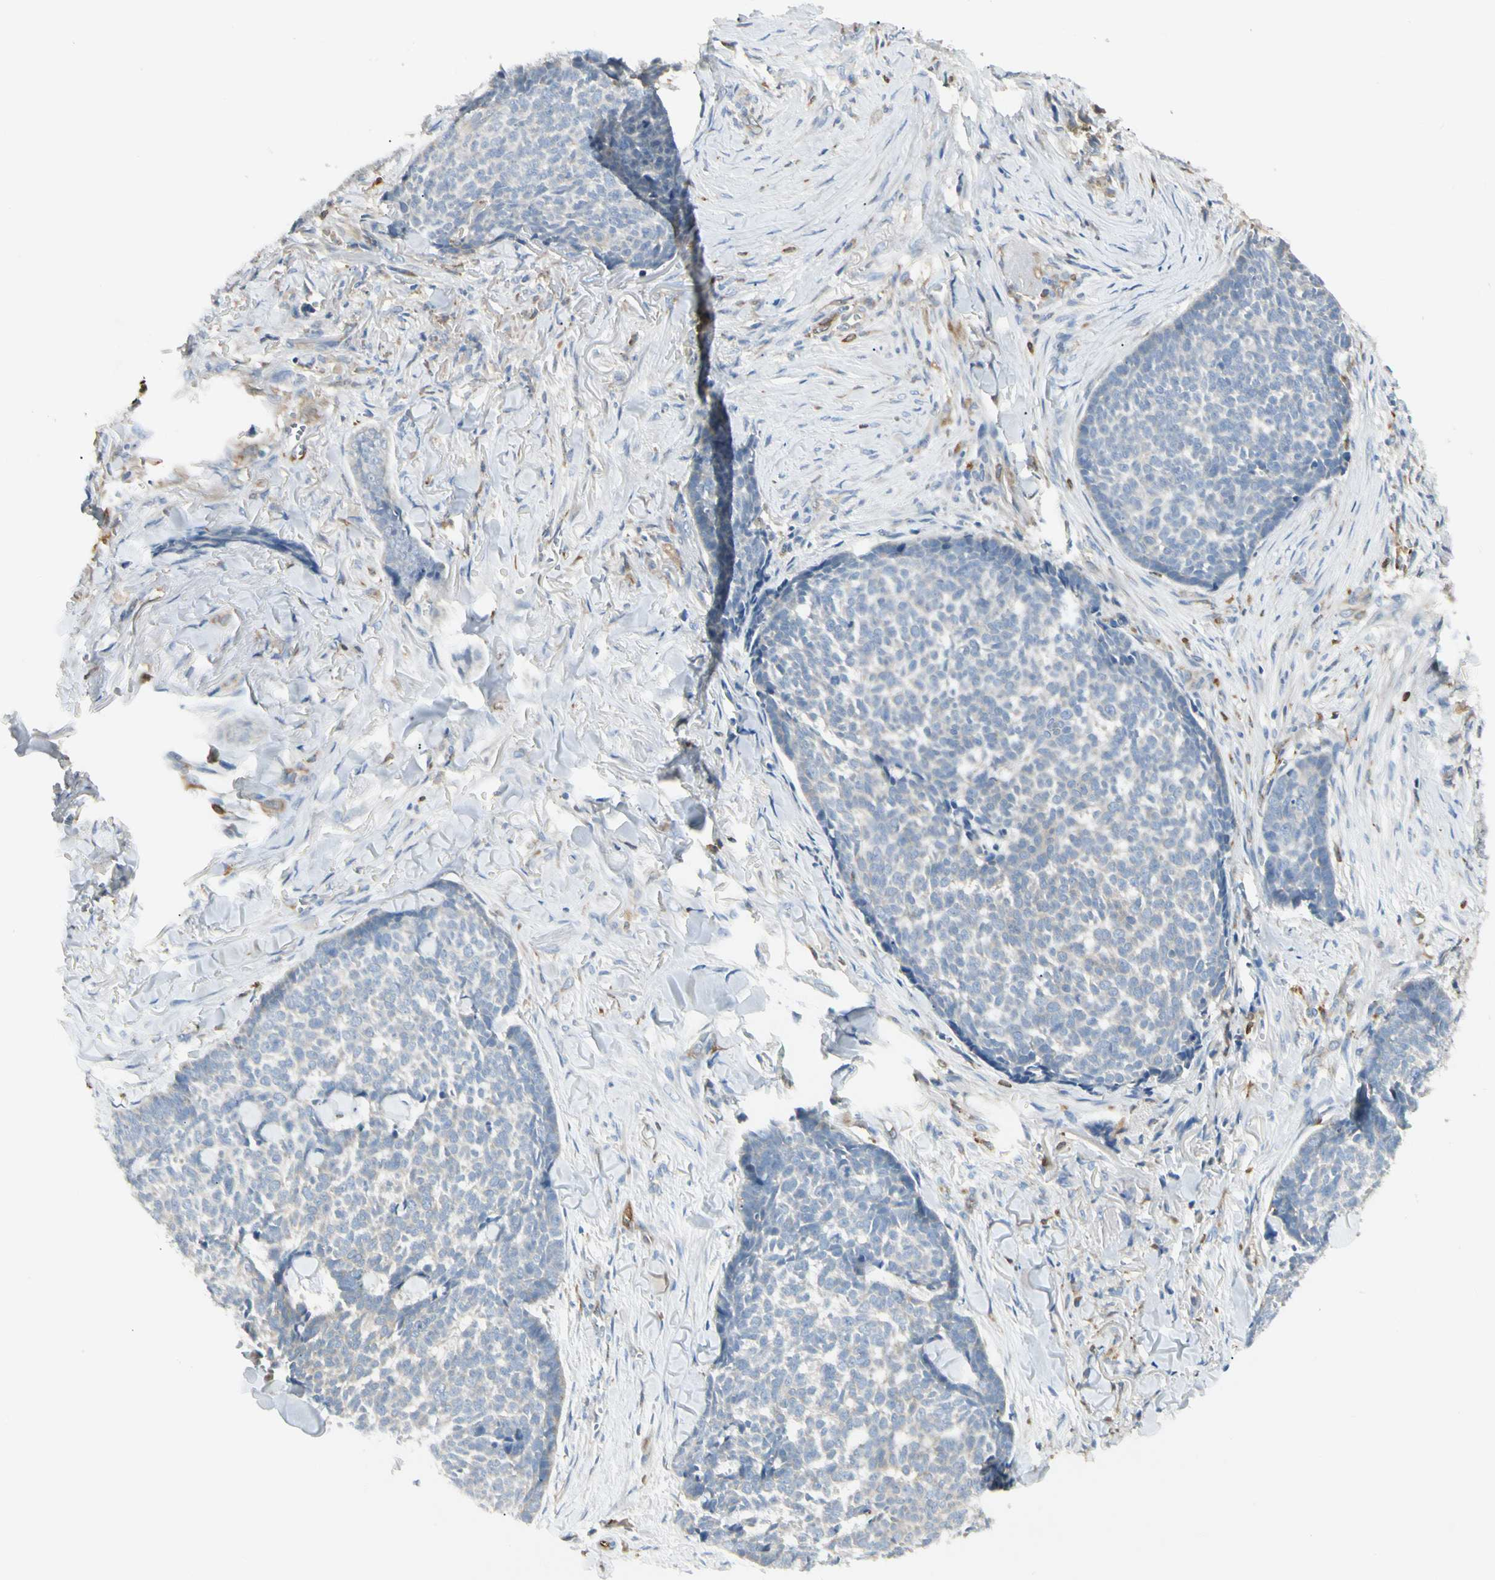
{"staining": {"intensity": "negative", "quantity": "none", "location": "none"}, "tissue": "skin cancer", "cell_type": "Tumor cells", "image_type": "cancer", "snomed": [{"axis": "morphology", "description": "Basal cell carcinoma"}, {"axis": "topography", "description": "Skin"}], "caption": "Tumor cells show no significant expression in basal cell carcinoma (skin). (DAB immunohistochemistry (IHC) with hematoxylin counter stain).", "gene": "LPCAT2", "patient": {"sex": "male", "age": 84}}